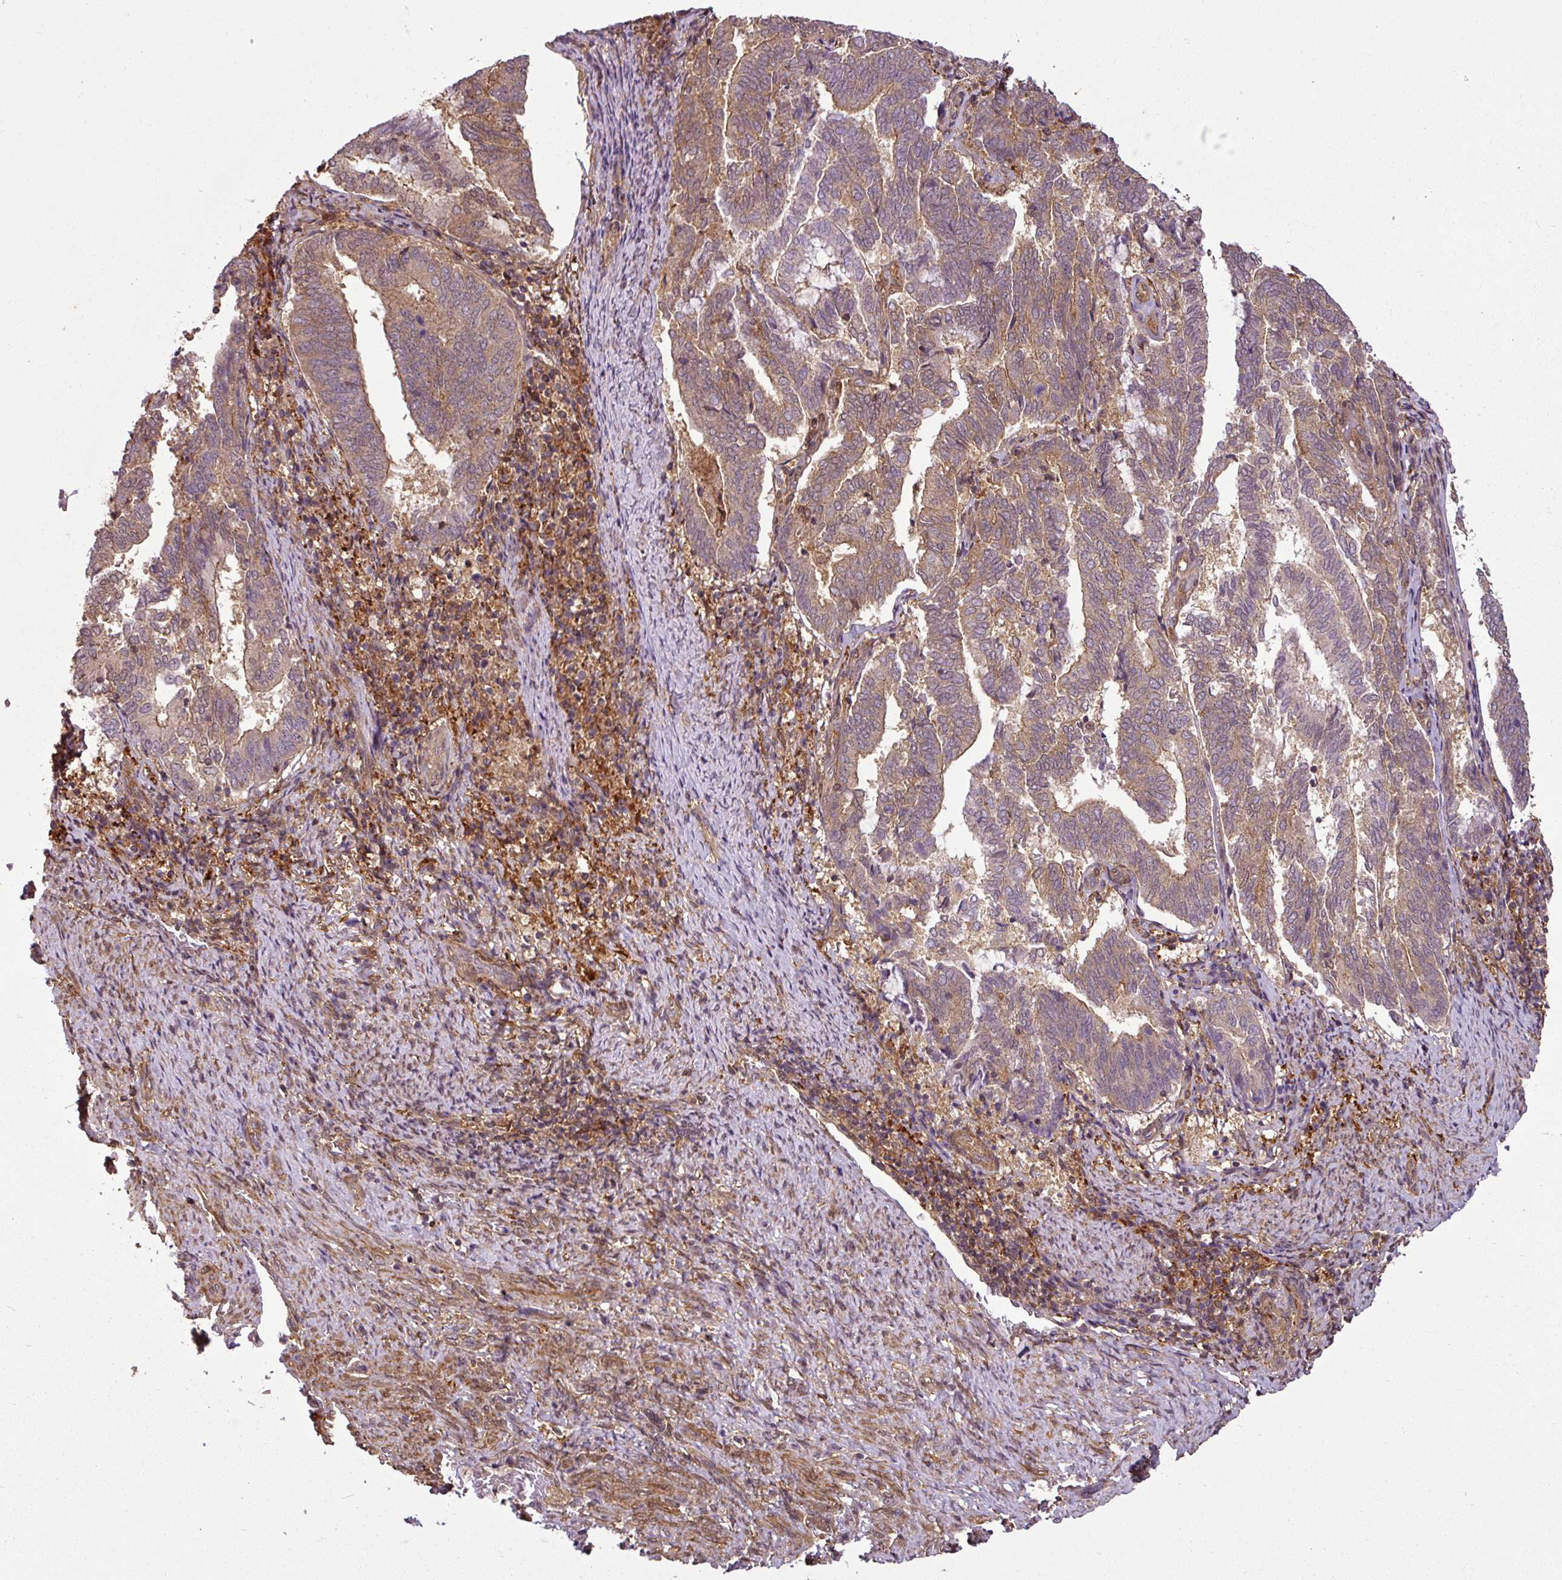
{"staining": {"intensity": "weak", "quantity": ">75%", "location": "cytoplasmic/membranous"}, "tissue": "endometrial cancer", "cell_type": "Tumor cells", "image_type": "cancer", "snomed": [{"axis": "morphology", "description": "Adenocarcinoma, NOS"}, {"axis": "topography", "description": "Endometrium"}], "caption": "DAB (3,3'-diaminobenzidine) immunohistochemical staining of human endometrial cancer (adenocarcinoma) displays weak cytoplasmic/membranous protein expression in approximately >75% of tumor cells.", "gene": "SH3BGRL", "patient": {"sex": "female", "age": 80}}